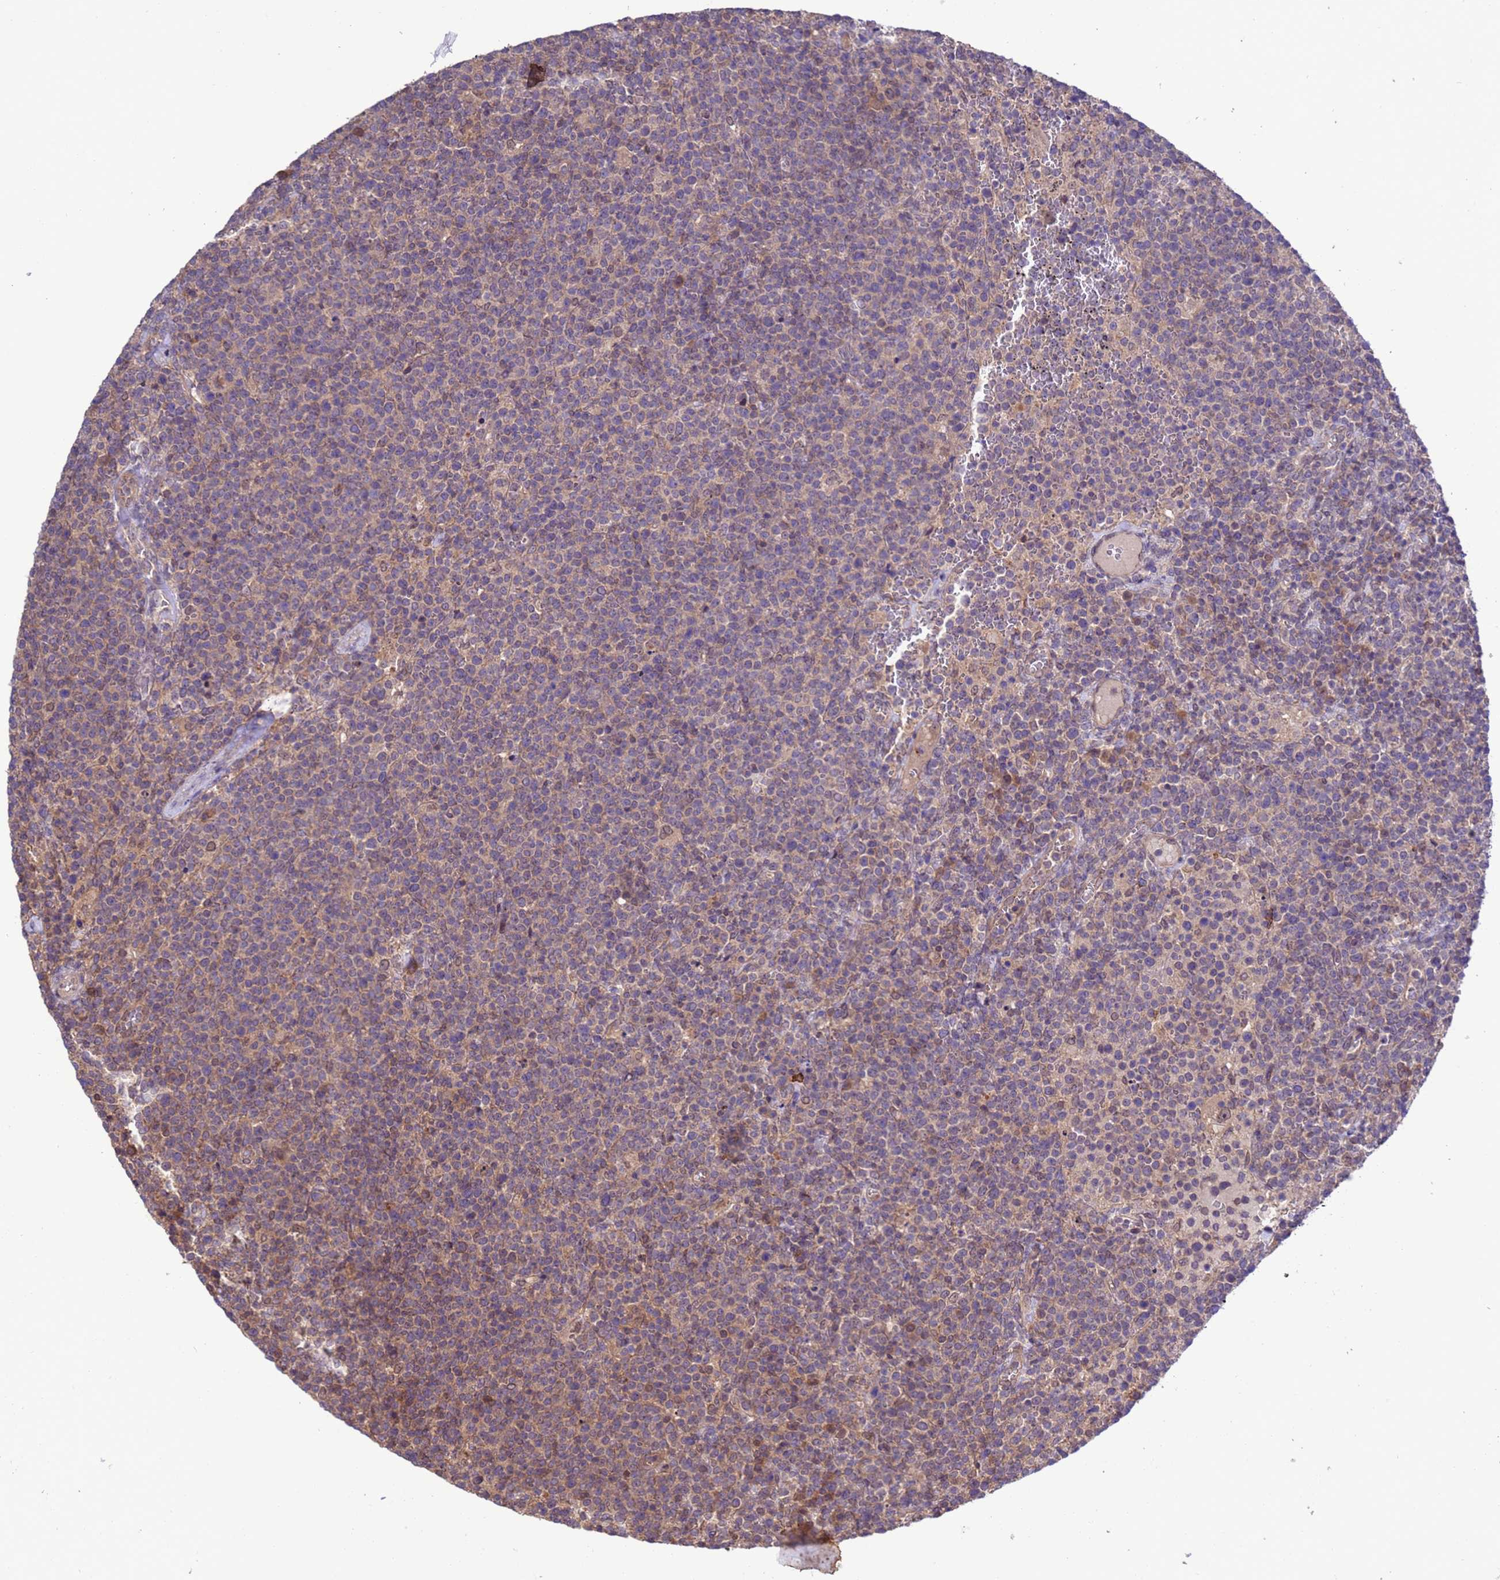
{"staining": {"intensity": "weak", "quantity": "25%-75%", "location": "cytoplasmic/membranous"}, "tissue": "lymphoma", "cell_type": "Tumor cells", "image_type": "cancer", "snomed": [{"axis": "morphology", "description": "Malignant lymphoma, non-Hodgkin's type, High grade"}, {"axis": "topography", "description": "Lymph node"}], "caption": "Tumor cells demonstrate low levels of weak cytoplasmic/membranous expression in about 25%-75% of cells in human malignant lymphoma, non-Hodgkin's type (high-grade).", "gene": "ZFP69B", "patient": {"sex": "male", "age": 61}}